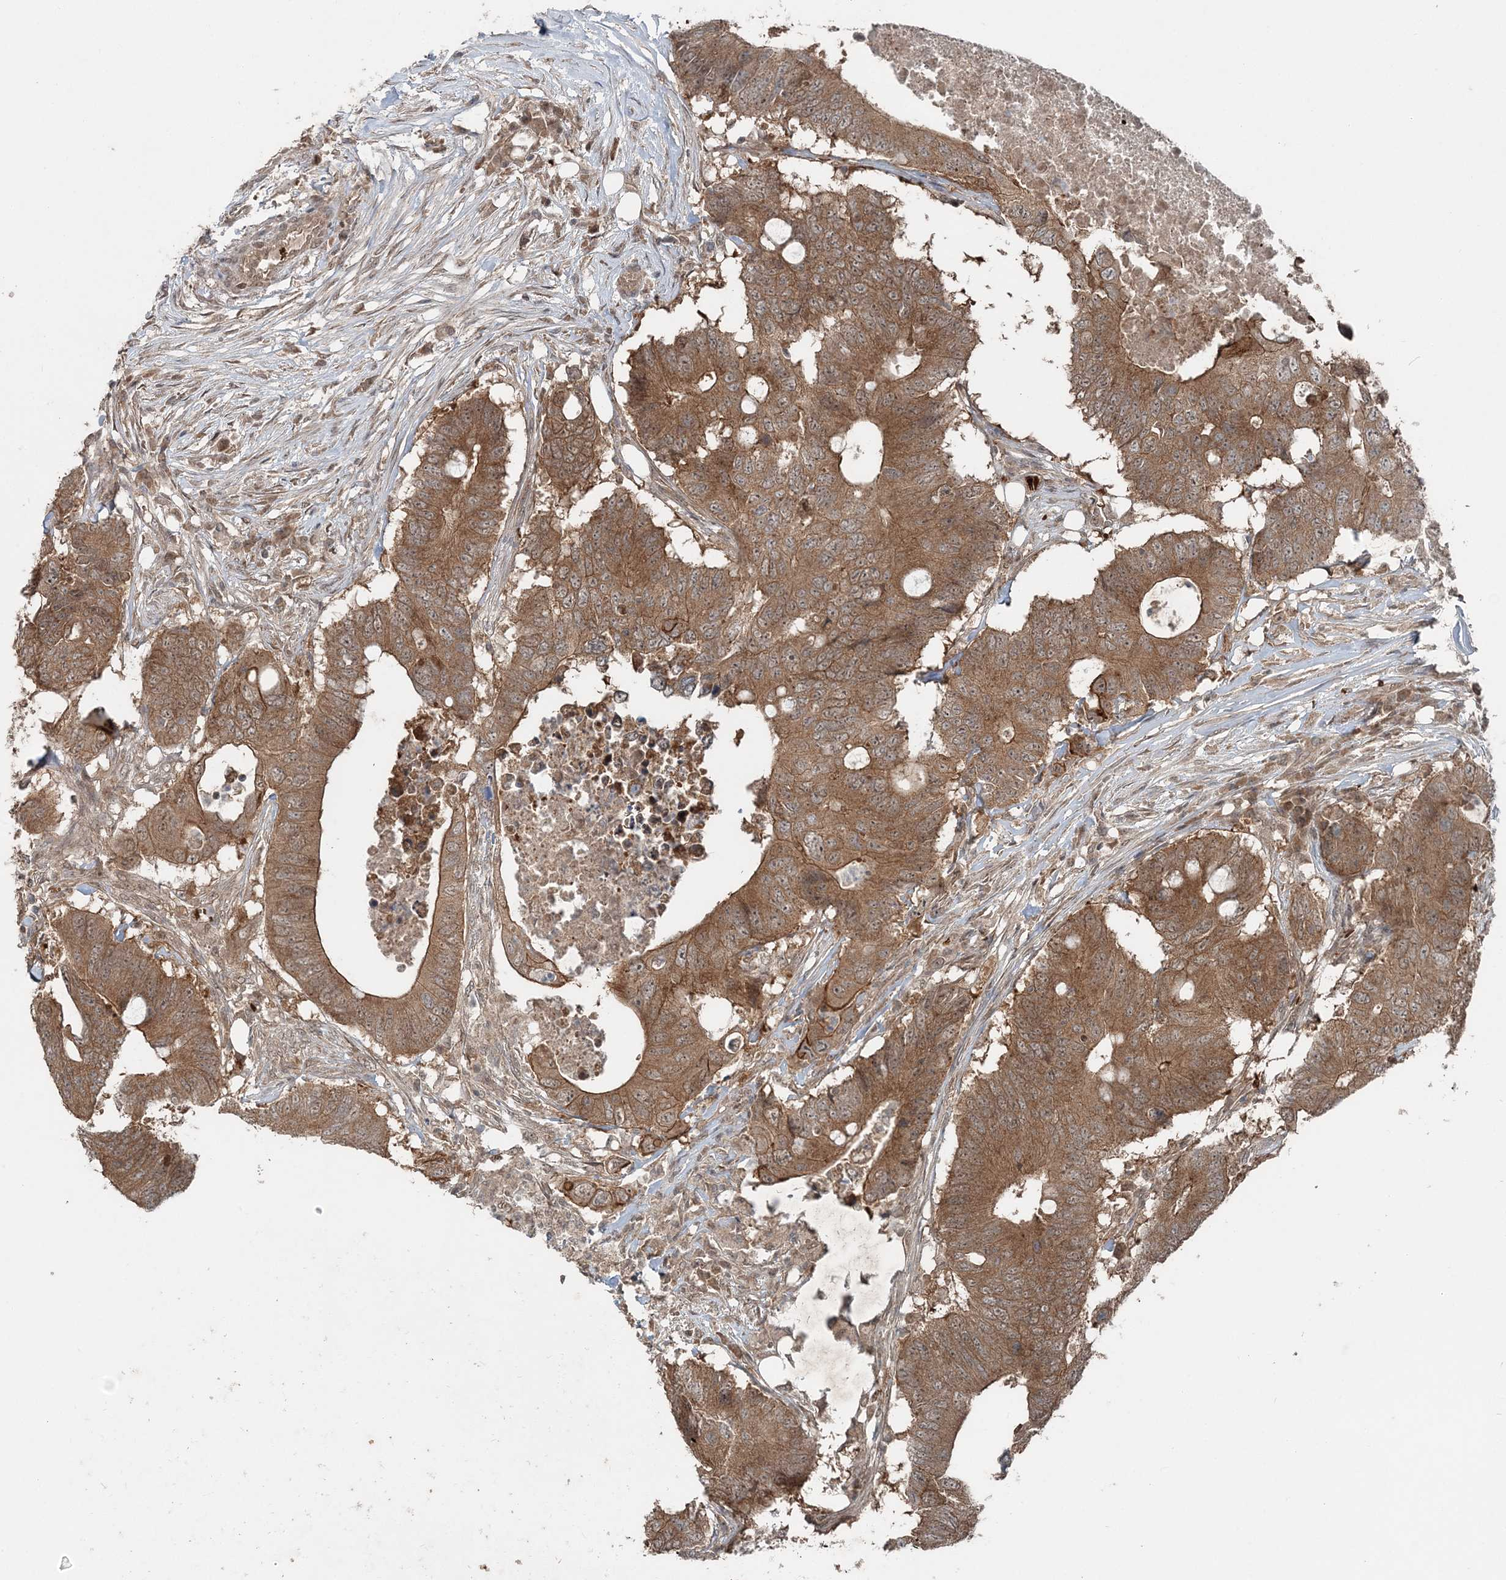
{"staining": {"intensity": "moderate", "quantity": ">75%", "location": "cytoplasmic/membranous"}, "tissue": "colorectal cancer", "cell_type": "Tumor cells", "image_type": "cancer", "snomed": [{"axis": "morphology", "description": "Adenocarcinoma, NOS"}, {"axis": "topography", "description": "Colon"}], "caption": "Approximately >75% of tumor cells in human colorectal cancer (adenocarcinoma) display moderate cytoplasmic/membranous protein expression as visualized by brown immunohistochemical staining.", "gene": "FBXL17", "patient": {"sex": "male", "age": 71}}